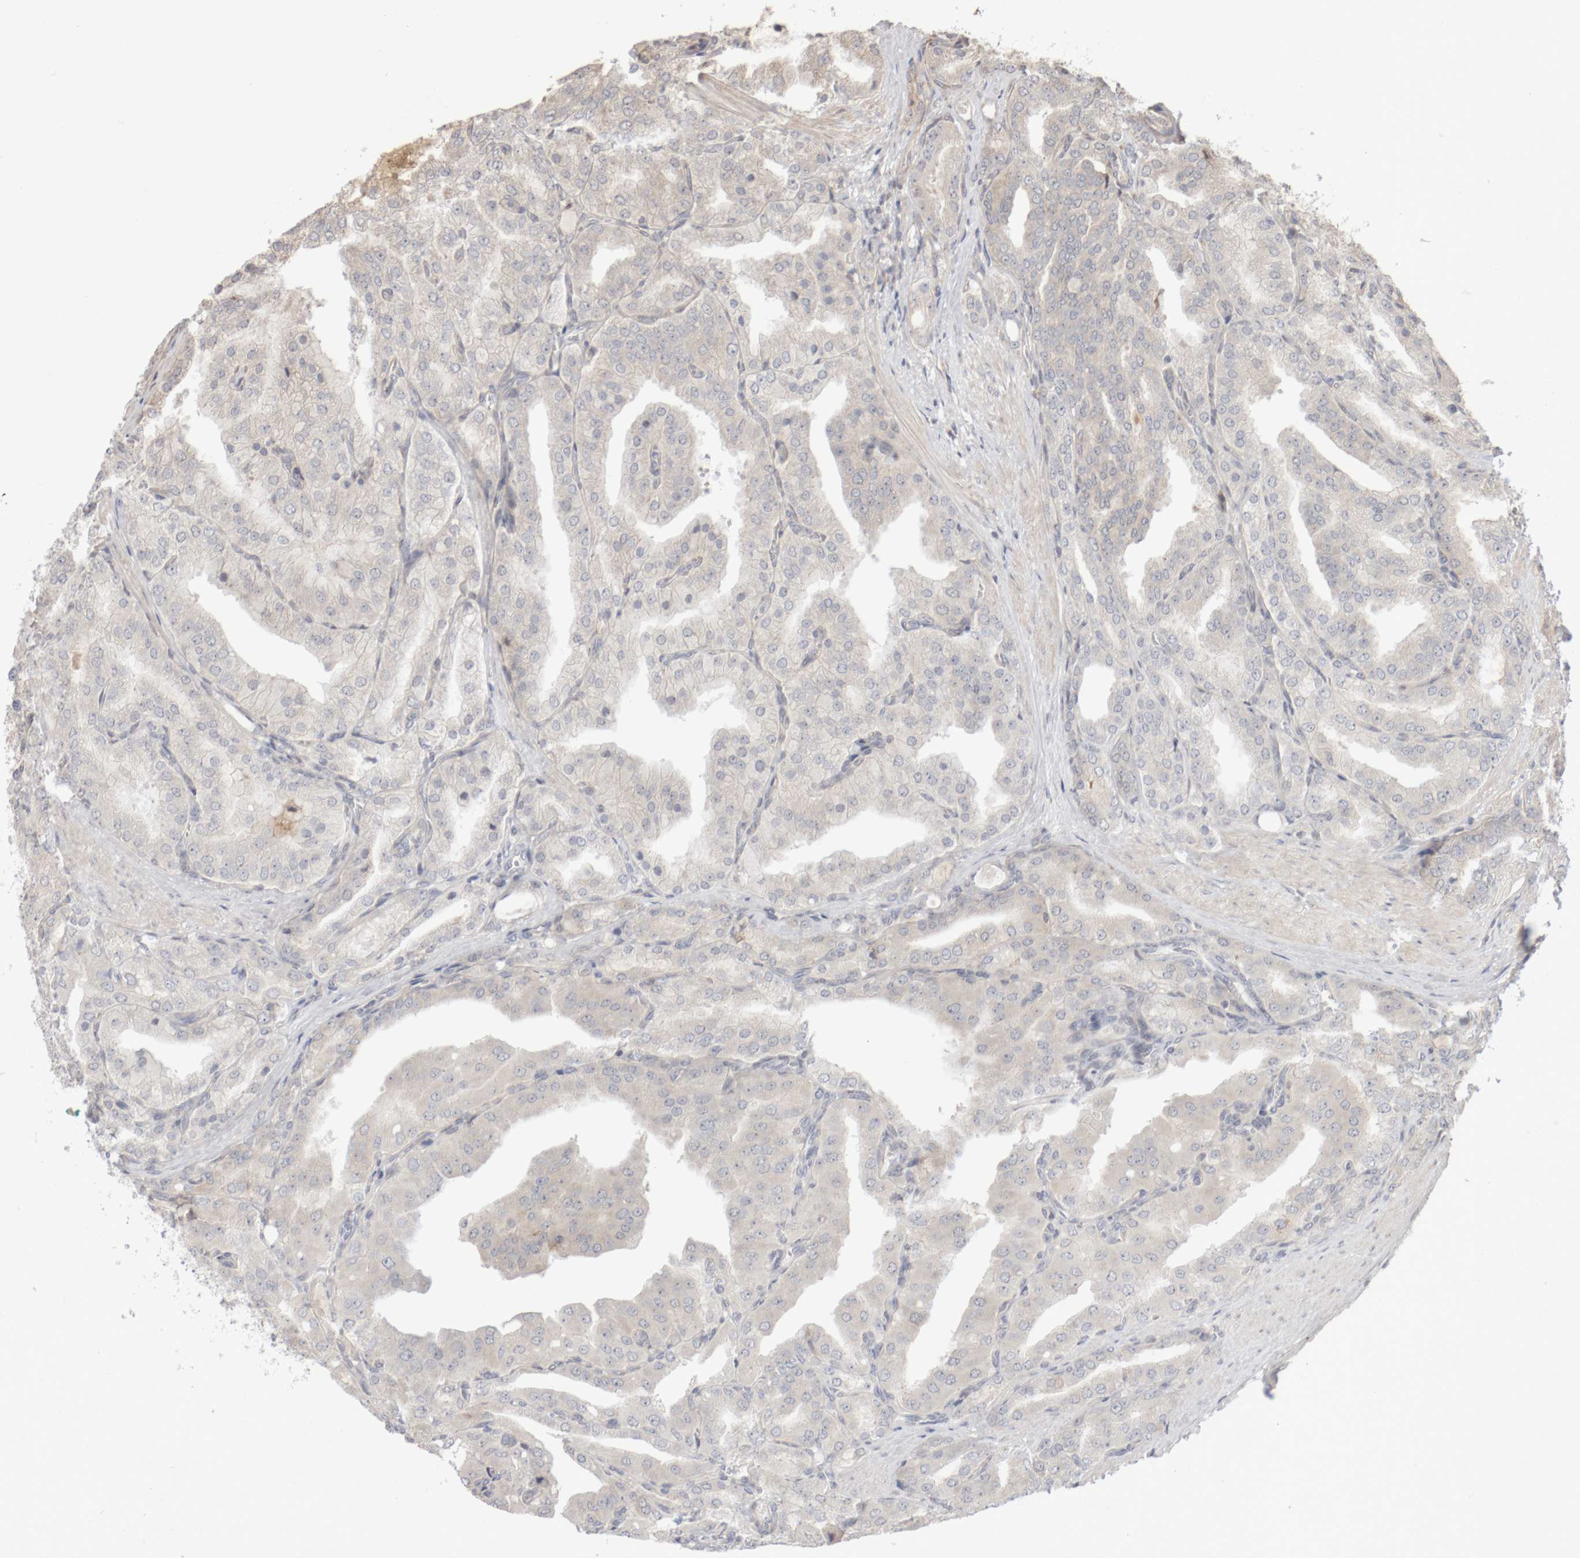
{"staining": {"intensity": "negative", "quantity": "none", "location": "none"}, "tissue": "prostate cancer", "cell_type": "Tumor cells", "image_type": "cancer", "snomed": [{"axis": "morphology", "description": "Adenocarcinoma, High grade"}, {"axis": "topography", "description": "Prostate"}], "caption": "Prostate cancer (high-grade adenocarcinoma) was stained to show a protein in brown. There is no significant positivity in tumor cells.", "gene": "DPH7", "patient": {"sex": "male", "age": 50}}